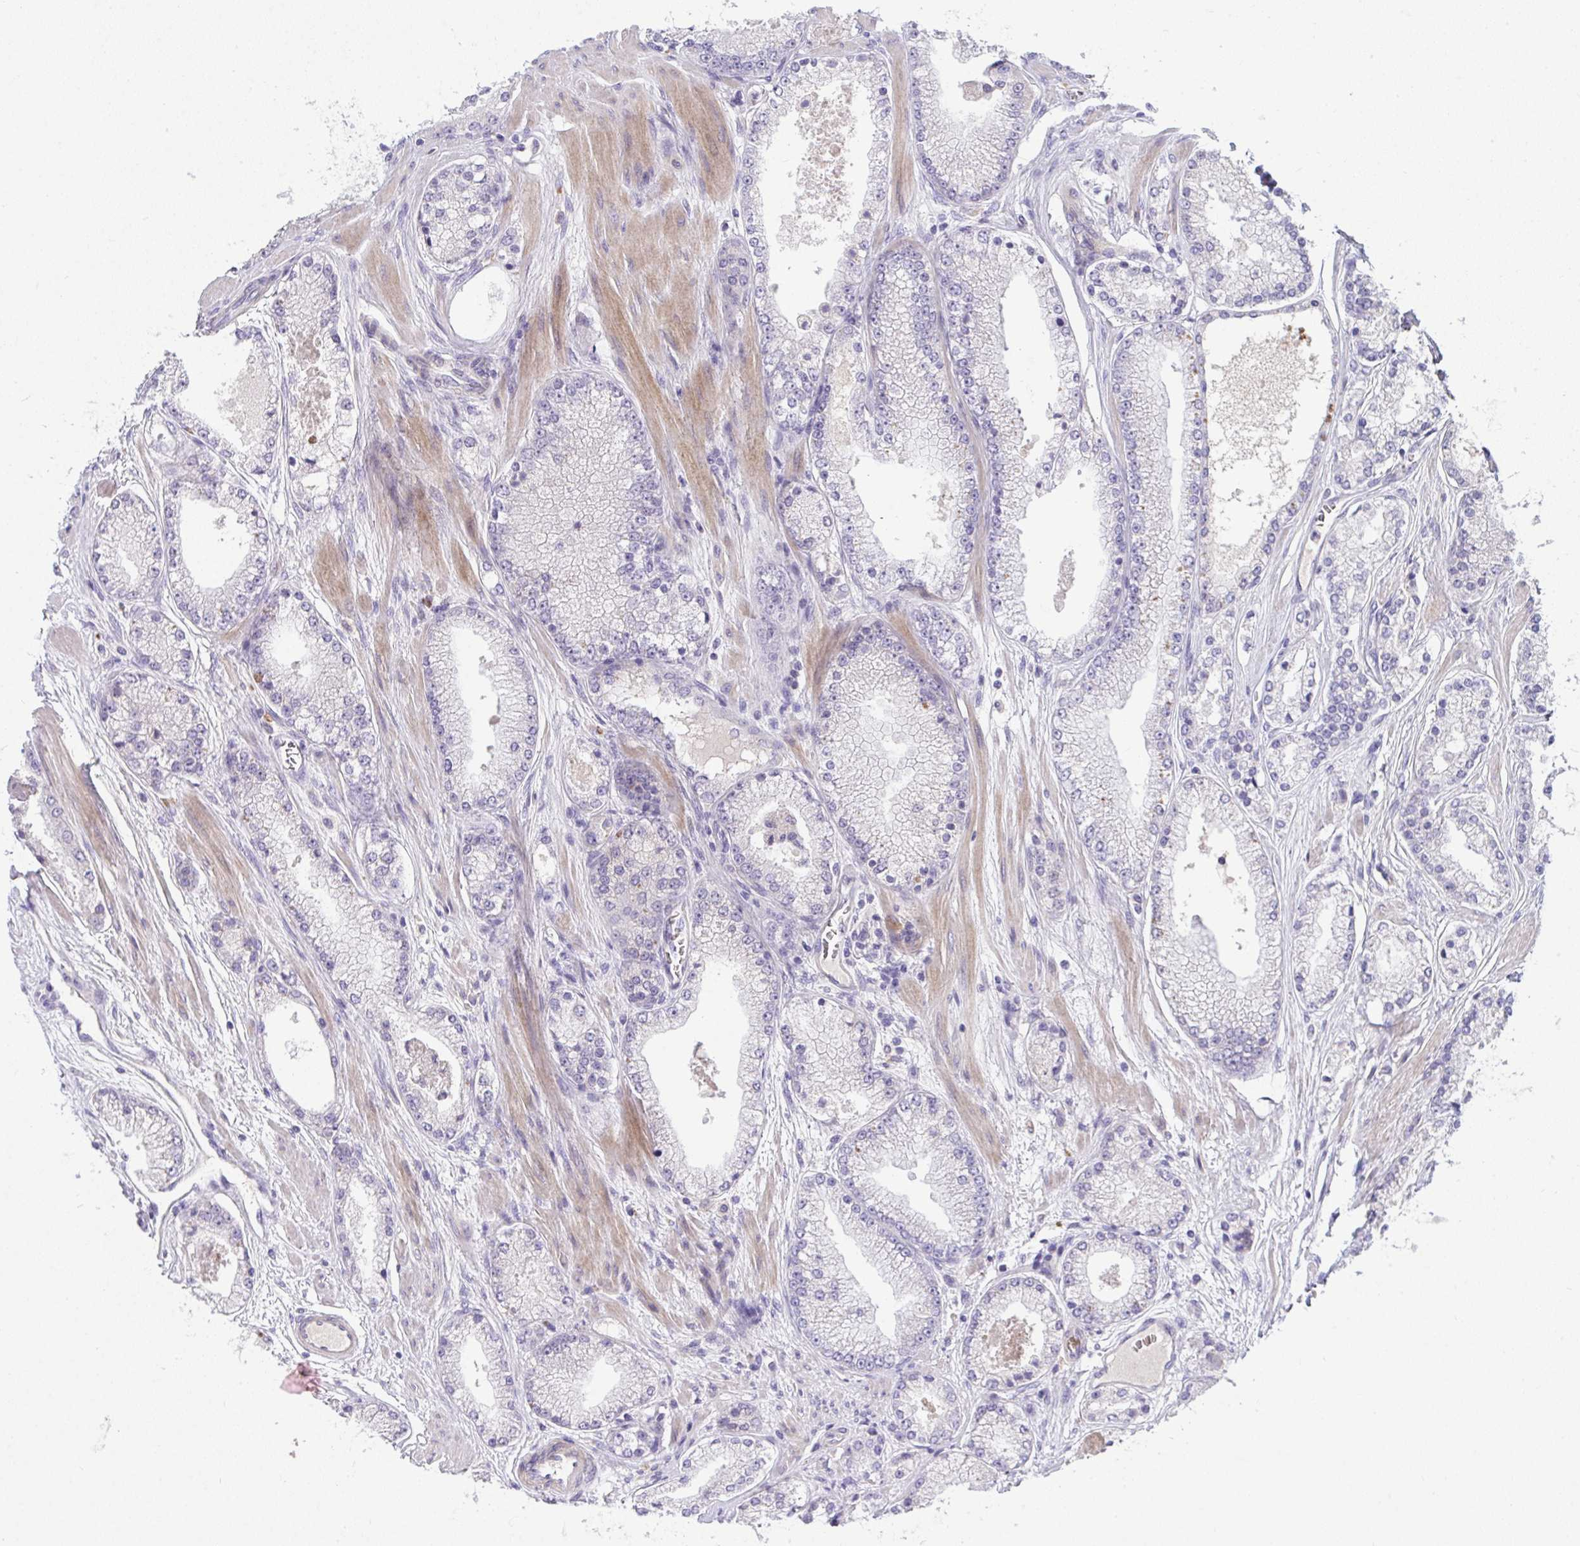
{"staining": {"intensity": "negative", "quantity": "none", "location": "none"}, "tissue": "prostate cancer", "cell_type": "Tumor cells", "image_type": "cancer", "snomed": [{"axis": "morphology", "description": "Adenocarcinoma, High grade"}, {"axis": "topography", "description": "Prostate"}], "caption": "Tumor cells show no significant staining in prostate high-grade adenocarcinoma.", "gene": "SPTB", "patient": {"sex": "male", "age": 63}}